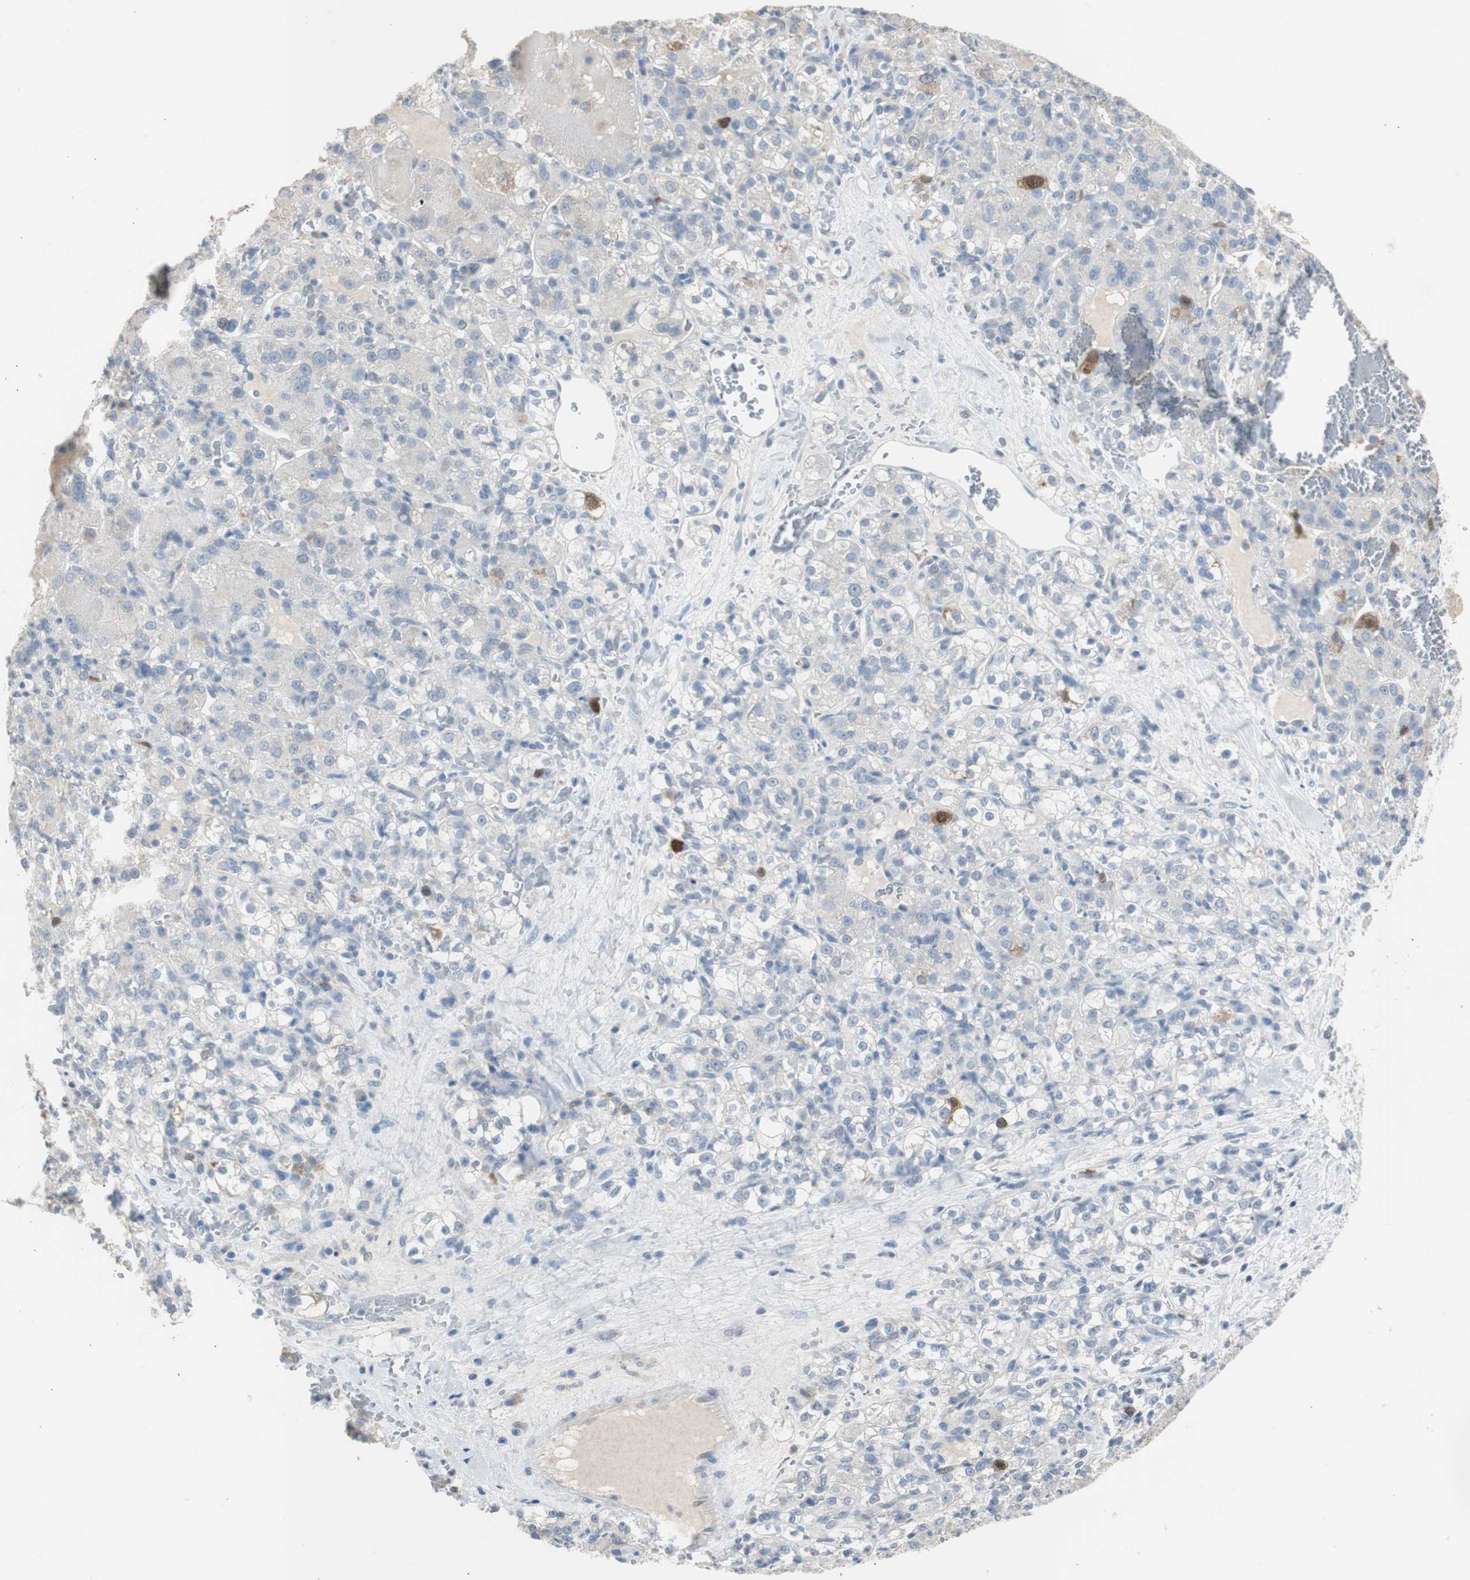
{"staining": {"intensity": "negative", "quantity": "none", "location": "none"}, "tissue": "renal cancer", "cell_type": "Tumor cells", "image_type": "cancer", "snomed": [{"axis": "morphology", "description": "Normal tissue, NOS"}, {"axis": "morphology", "description": "Adenocarcinoma, NOS"}, {"axis": "topography", "description": "Kidney"}], "caption": "Micrograph shows no protein staining in tumor cells of renal adenocarcinoma tissue.", "gene": "TK1", "patient": {"sex": "male", "age": 61}}